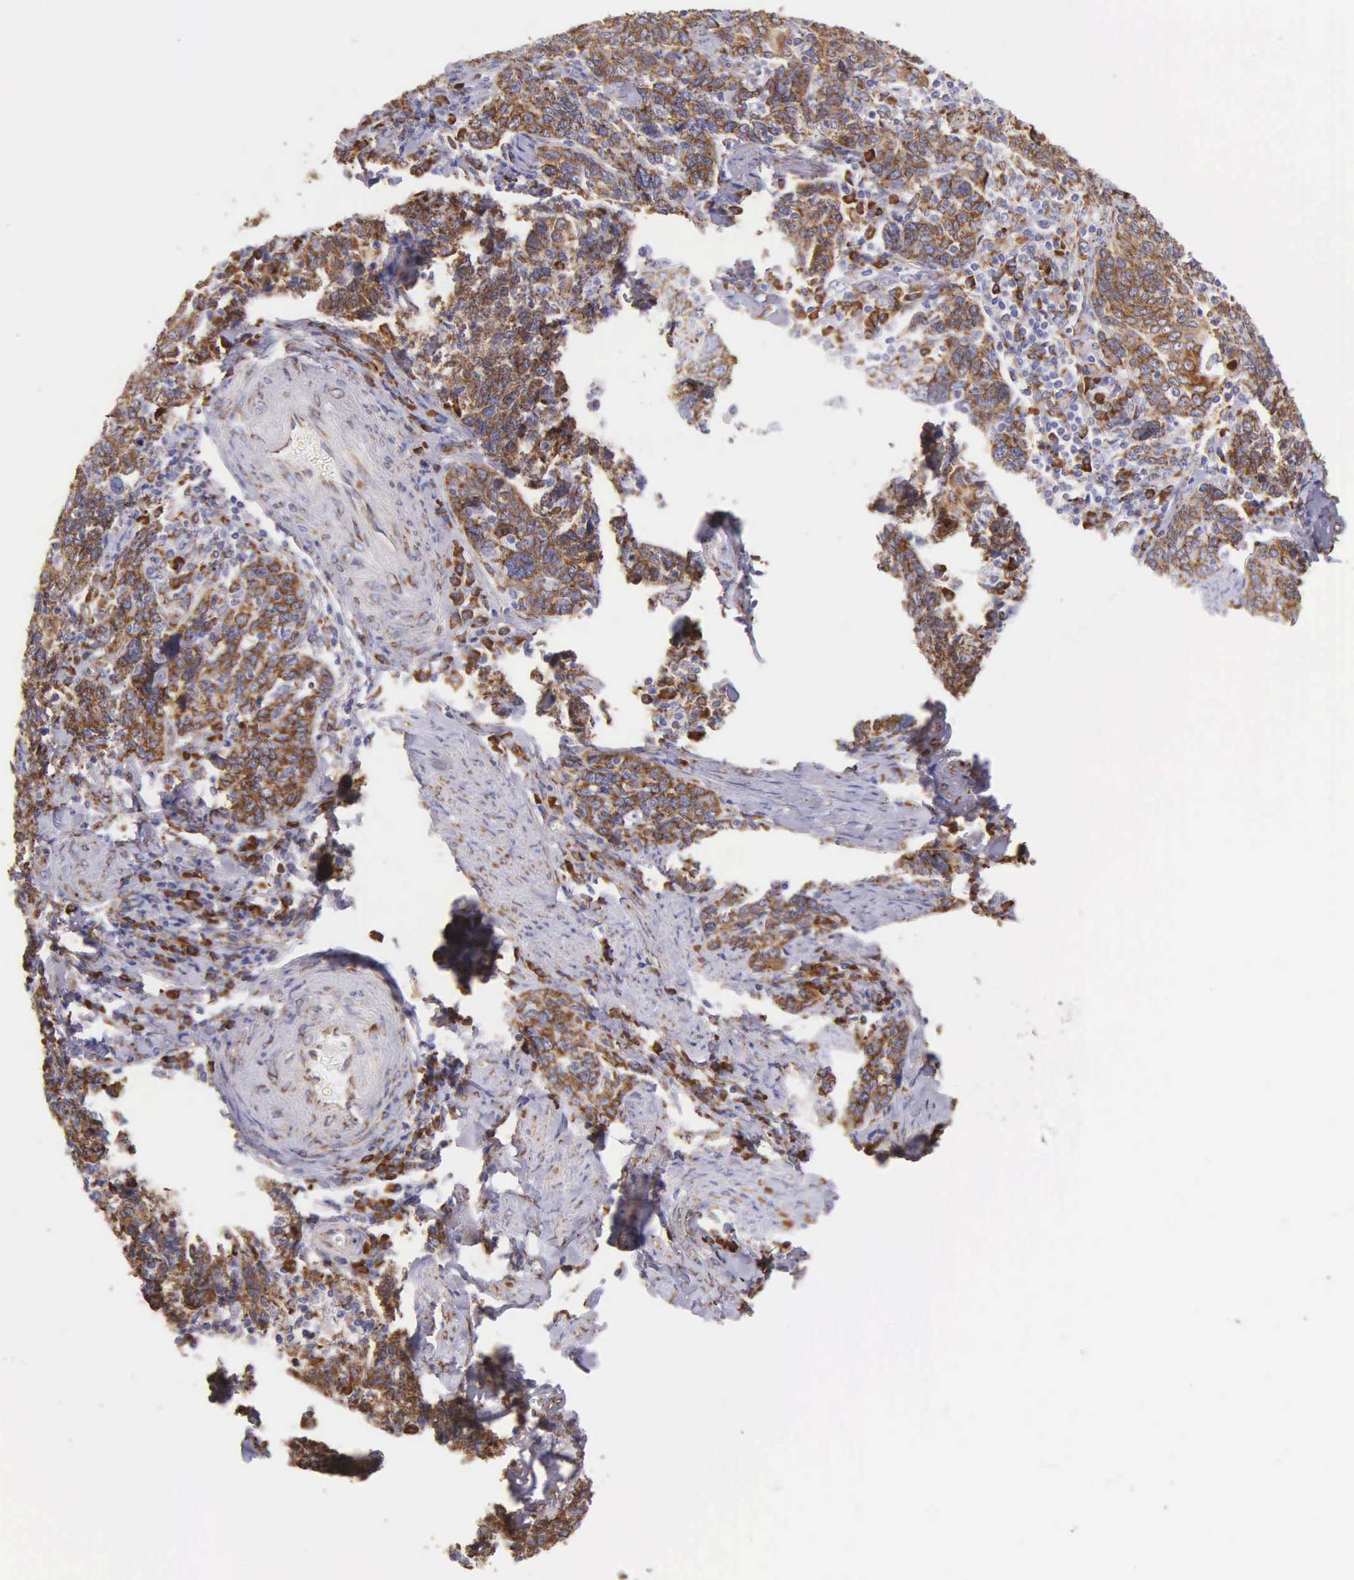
{"staining": {"intensity": "strong", "quantity": ">75%", "location": "cytoplasmic/membranous"}, "tissue": "cervical cancer", "cell_type": "Tumor cells", "image_type": "cancer", "snomed": [{"axis": "morphology", "description": "Squamous cell carcinoma, NOS"}, {"axis": "topography", "description": "Cervix"}], "caption": "DAB (3,3'-diaminobenzidine) immunohistochemical staining of human cervical cancer displays strong cytoplasmic/membranous protein positivity in approximately >75% of tumor cells.", "gene": "CKAP4", "patient": {"sex": "female", "age": 41}}